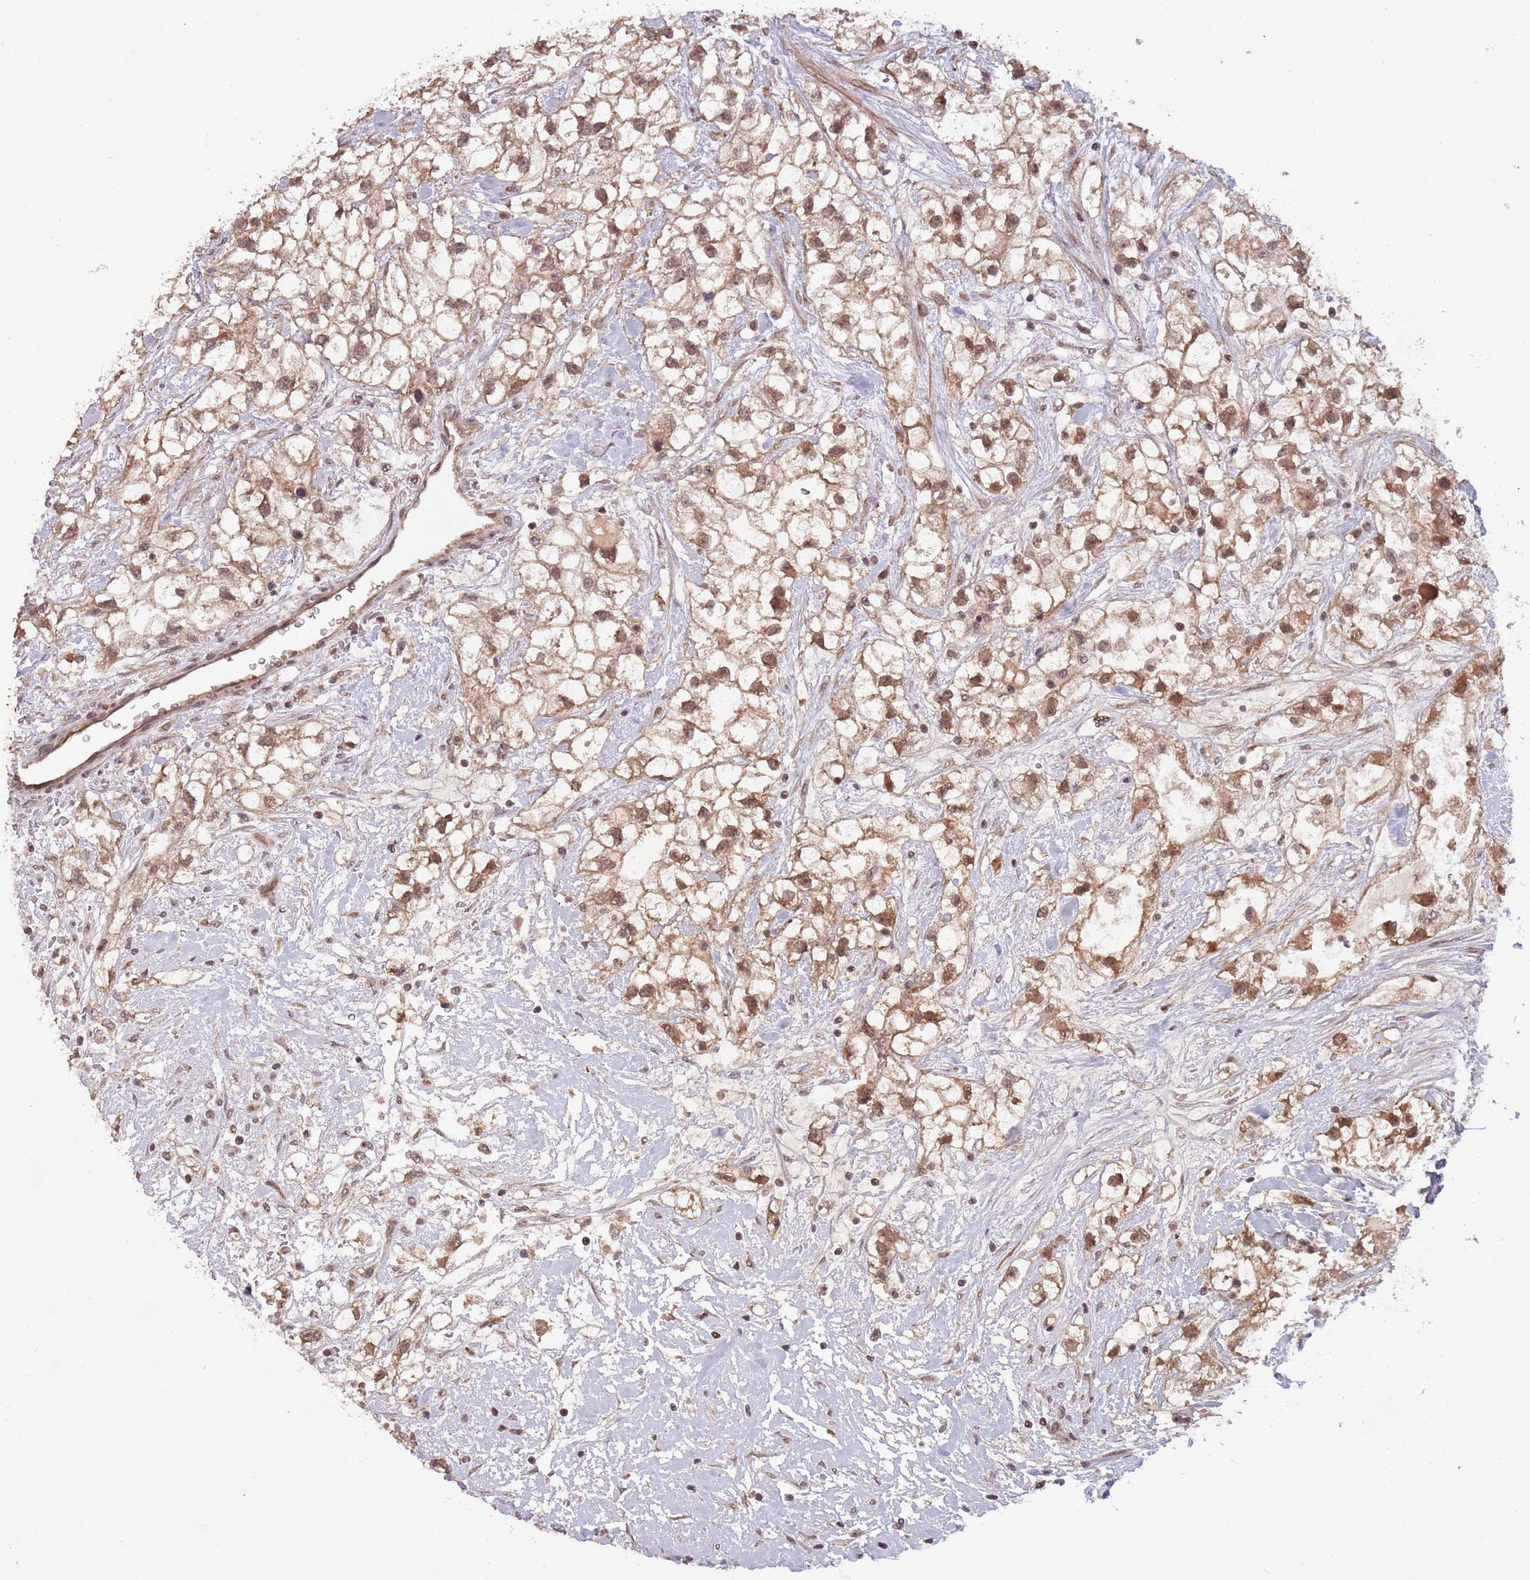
{"staining": {"intensity": "moderate", "quantity": ">75%", "location": "cytoplasmic/membranous,nuclear"}, "tissue": "renal cancer", "cell_type": "Tumor cells", "image_type": "cancer", "snomed": [{"axis": "morphology", "description": "Adenocarcinoma, NOS"}, {"axis": "topography", "description": "Kidney"}], "caption": "The immunohistochemical stain labels moderate cytoplasmic/membranous and nuclear expression in tumor cells of renal adenocarcinoma tissue.", "gene": "SUDS3", "patient": {"sex": "male", "age": 59}}